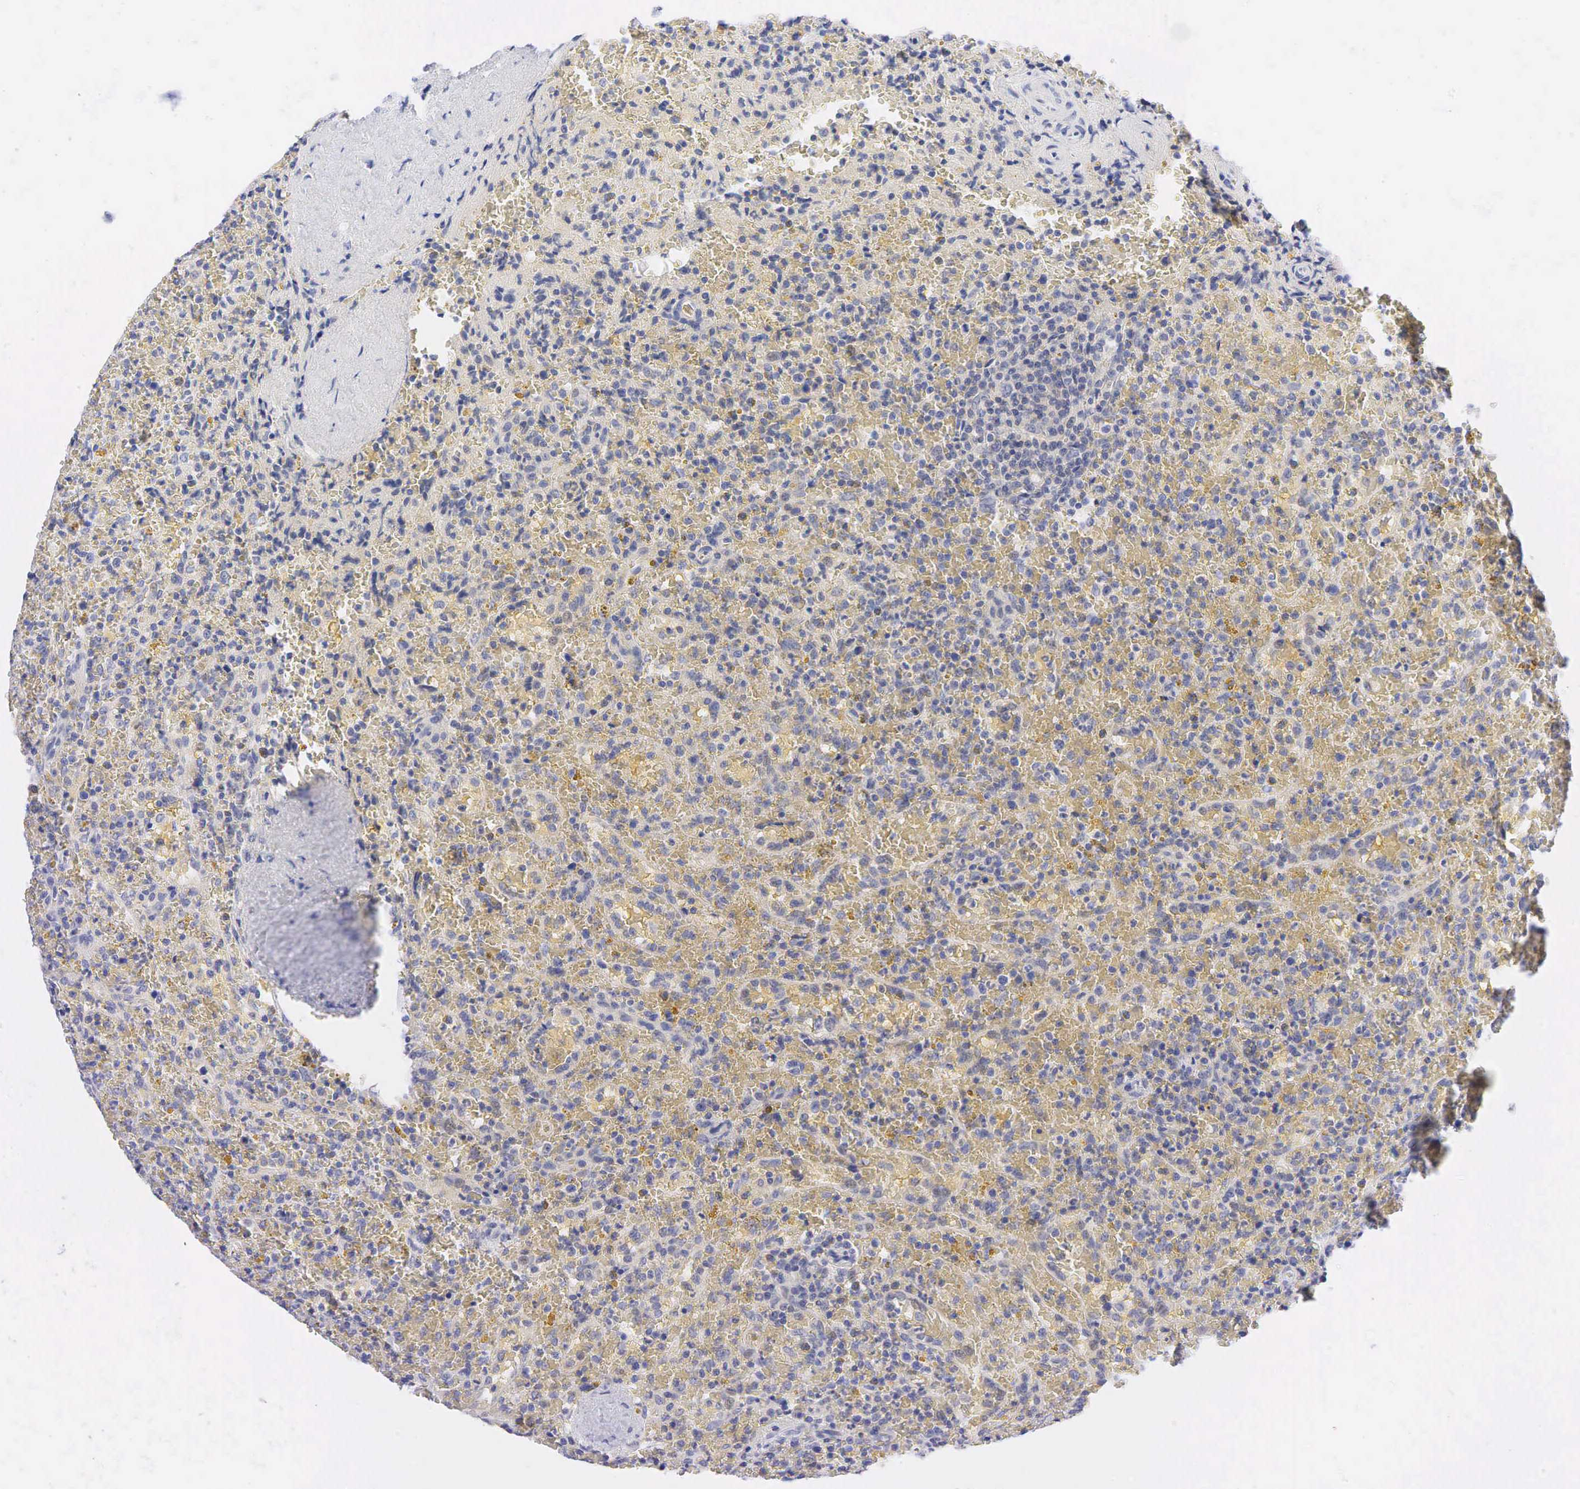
{"staining": {"intensity": "weak", "quantity": "<25%", "location": "cytoplasmic/membranous,nuclear"}, "tissue": "lymphoma", "cell_type": "Tumor cells", "image_type": "cancer", "snomed": [{"axis": "morphology", "description": "Malignant lymphoma, non-Hodgkin's type, High grade"}, {"axis": "topography", "description": "Spleen"}, {"axis": "topography", "description": "Lymph node"}], "caption": "High power microscopy image of an immunohistochemistry micrograph of malignant lymphoma, non-Hodgkin's type (high-grade), revealing no significant expression in tumor cells.", "gene": "AR", "patient": {"sex": "female", "age": 70}}